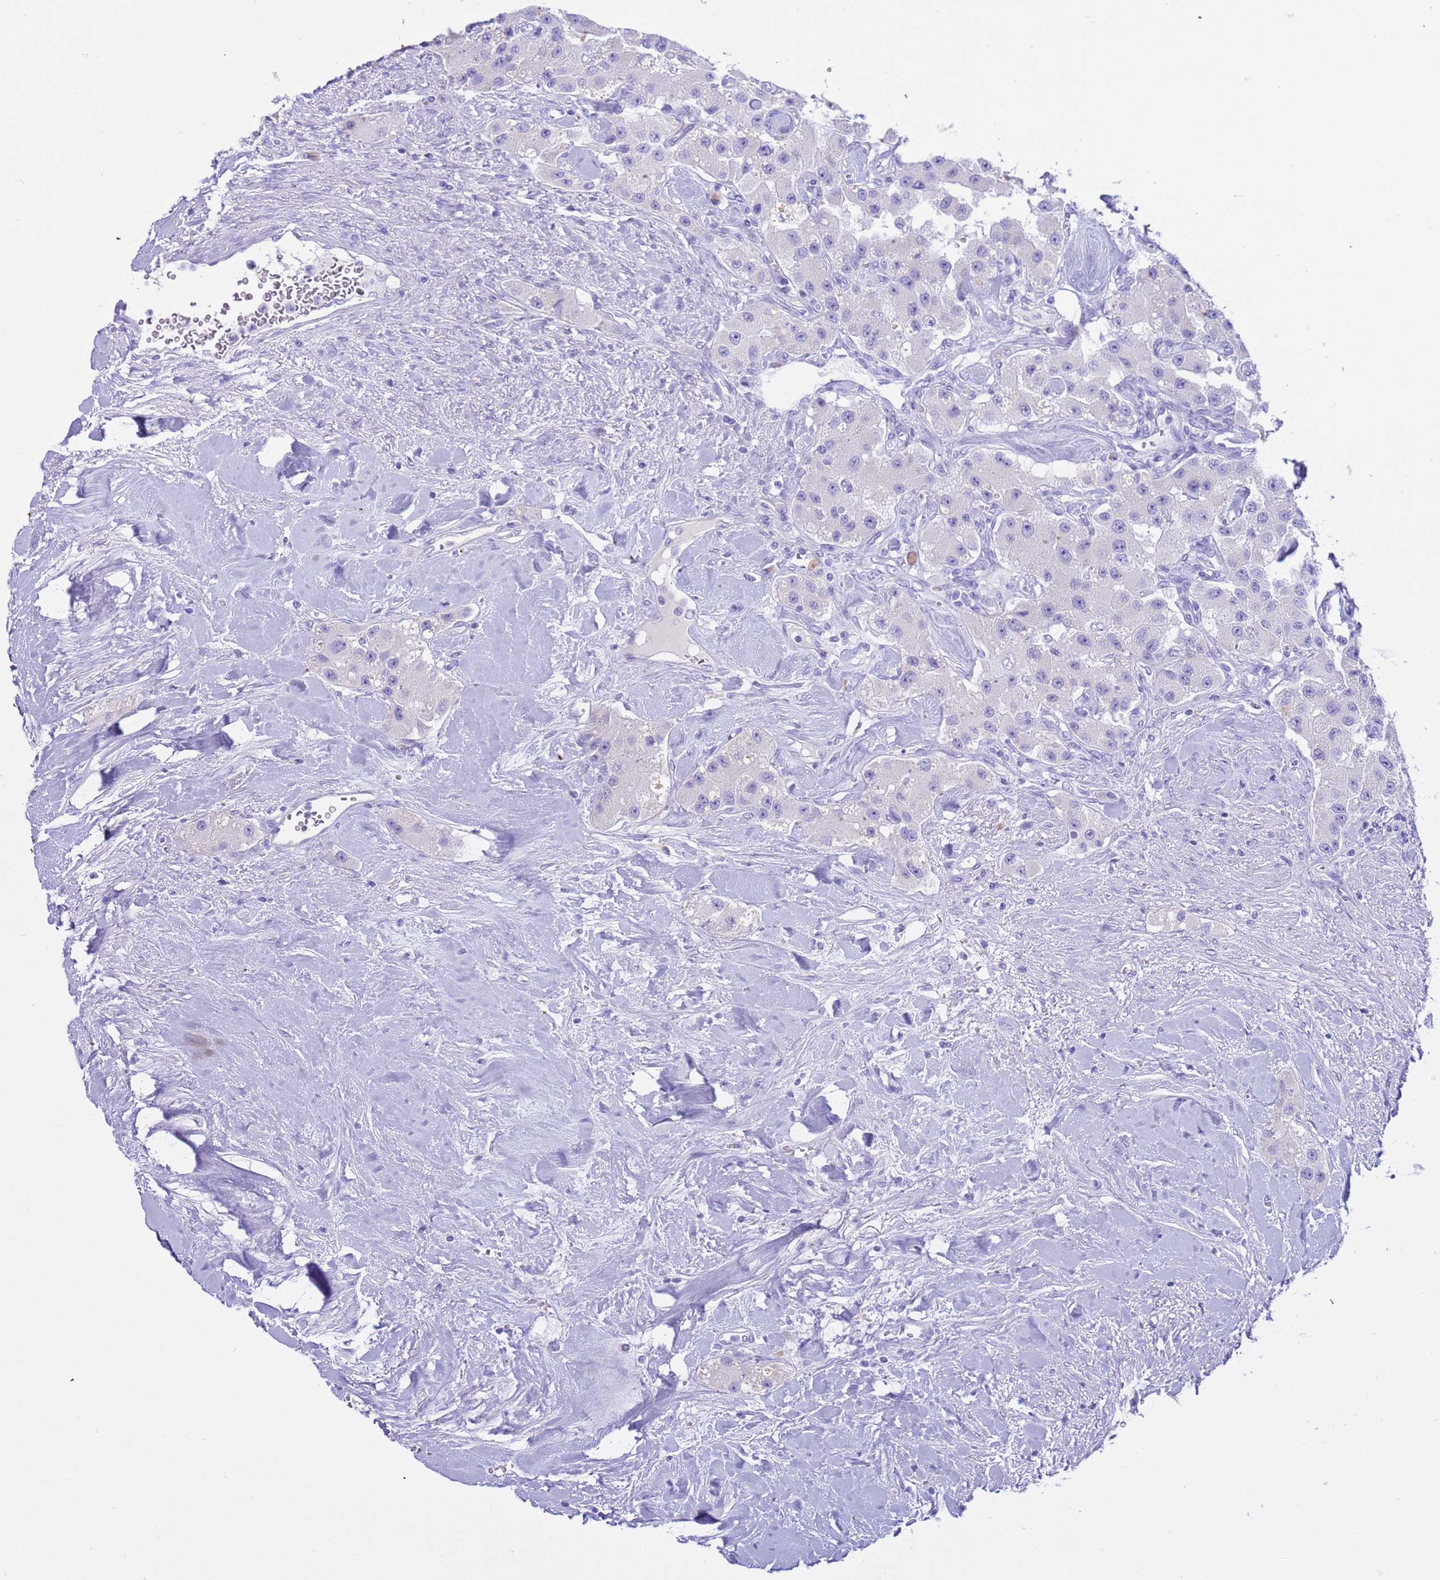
{"staining": {"intensity": "negative", "quantity": "none", "location": "none"}, "tissue": "carcinoid", "cell_type": "Tumor cells", "image_type": "cancer", "snomed": [{"axis": "morphology", "description": "Carcinoid, malignant, NOS"}, {"axis": "topography", "description": "Pancreas"}], "caption": "High magnification brightfield microscopy of malignant carcinoid stained with DAB (3,3'-diaminobenzidine) (brown) and counterstained with hematoxylin (blue): tumor cells show no significant staining. Brightfield microscopy of immunohistochemistry (IHC) stained with DAB (3,3'-diaminobenzidine) (brown) and hematoxylin (blue), captured at high magnification.", "gene": "CPB1", "patient": {"sex": "male", "age": 41}}